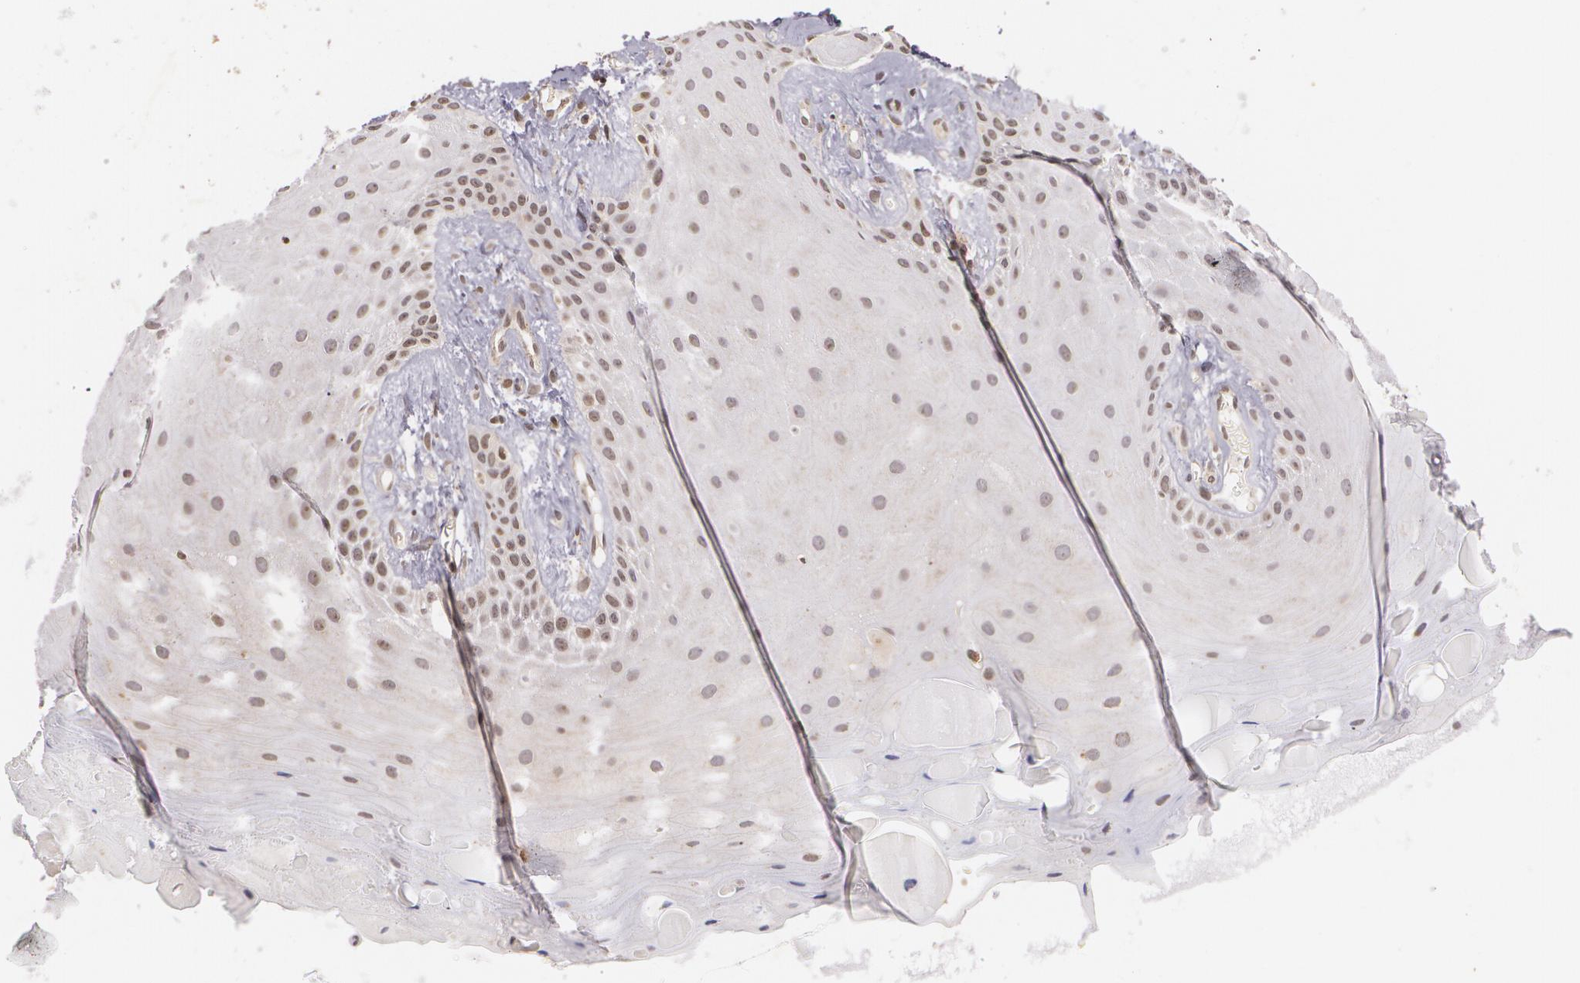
{"staining": {"intensity": "weak", "quantity": "25%-75%", "location": "nuclear"}, "tissue": "oral mucosa", "cell_type": "Squamous epithelial cells", "image_type": "normal", "snomed": [{"axis": "morphology", "description": "Normal tissue, NOS"}, {"axis": "topography", "description": "Oral tissue"}], "caption": "A histopathology image showing weak nuclear expression in approximately 25%-75% of squamous epithelial cells in normal oral mucosa, as visualized by brown immunohistochemical staining.", "gene": "VAV3", "patient": {"sex": "male", "age": 69}}